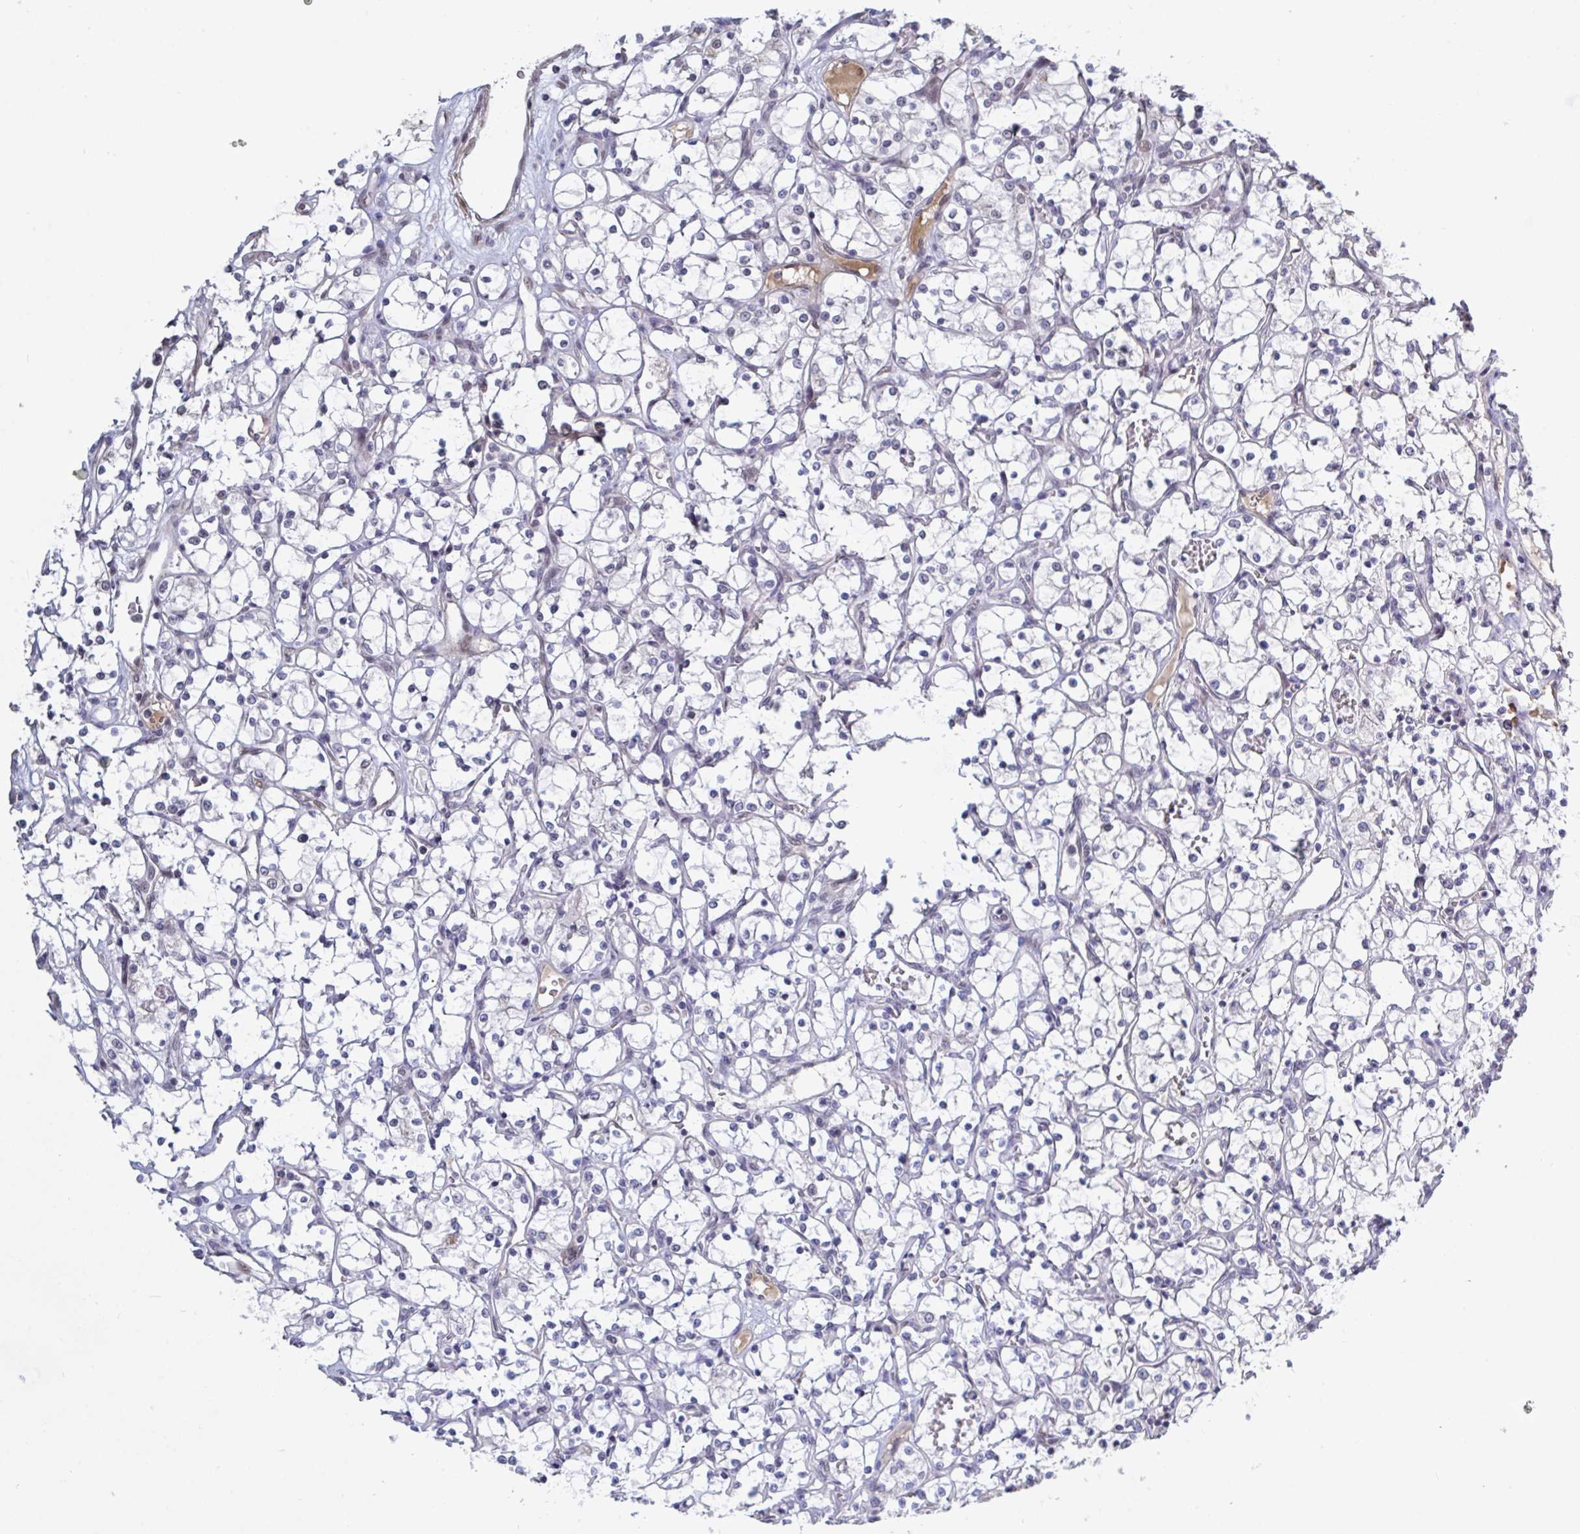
{"staining": {"intensity": "negative", "quantity": "none", "location": "none"}, "tissue": "renal cancer", "cell_type": "Tumor cells", "image_type": "cancer", "snomed": [{"axis": "morphology", "description": "Adenocarcinoma, NOS"}, {"axis": "topography", "description": "Kidney"}], "caption": "Image shows no significant protein expression in tumor cells of renal adenocarcinoma.", "gene": "BCL7B", "patient": {"sex": "female", "age": 69}}